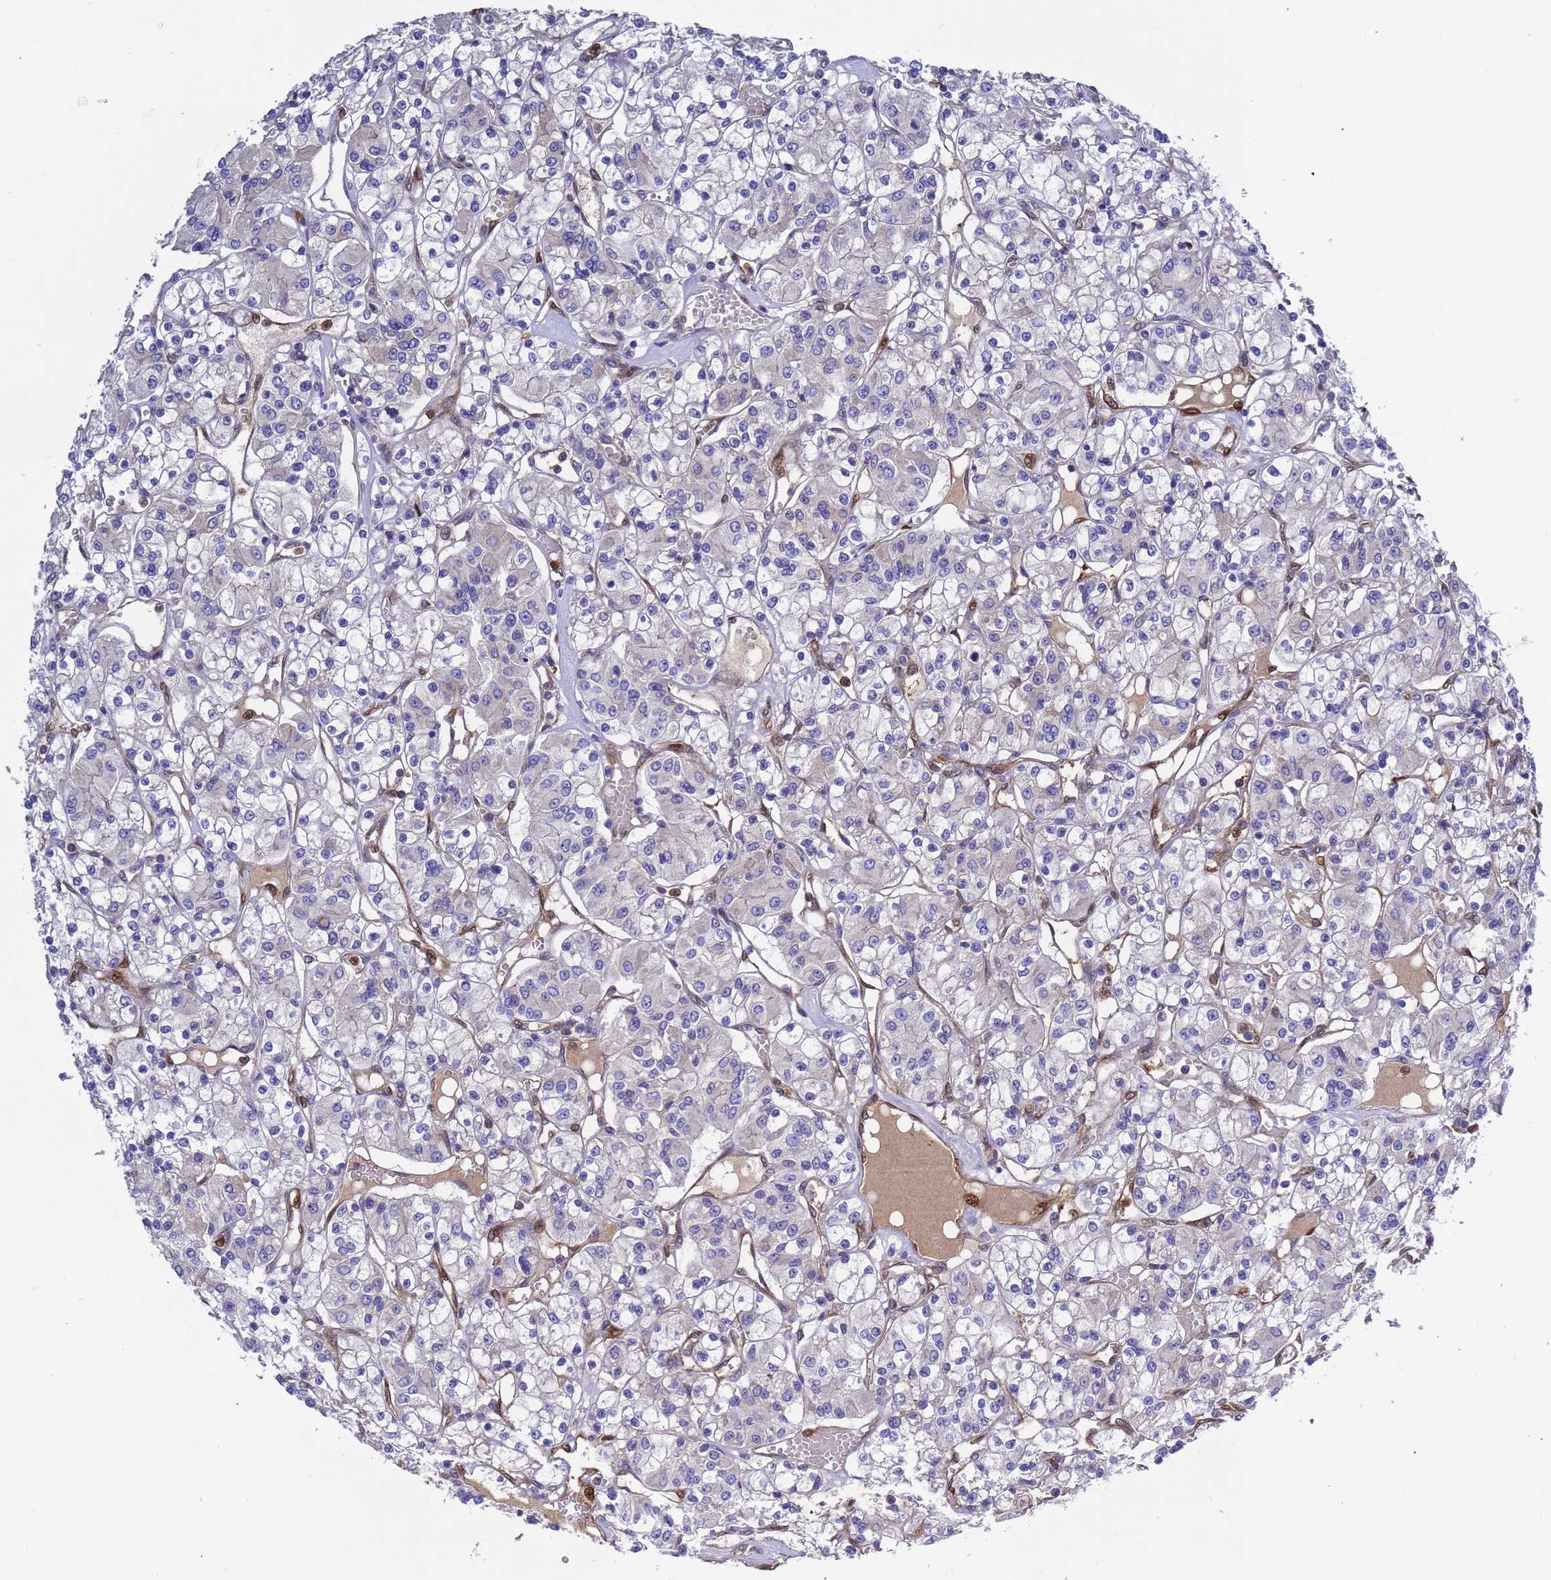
{"staining": {"intensity": "negative", "quantity": "none", "location": "none"}, "tissue": "renal cancer", "cell_type": "Tumor cells", "image_type": "cancer", "snomed": [{"axis": "morphology", "description": "Adenocarcinoma, NOS"}, {"axis": "topography", "description": "Kidney"}], "caption": "Renal adenocarcinoma was stained to show a protein in brown. There is no significant staining in tumor cells.", "gene": "FOXRED1", "patient": {"sex": "female", "age": 59}}